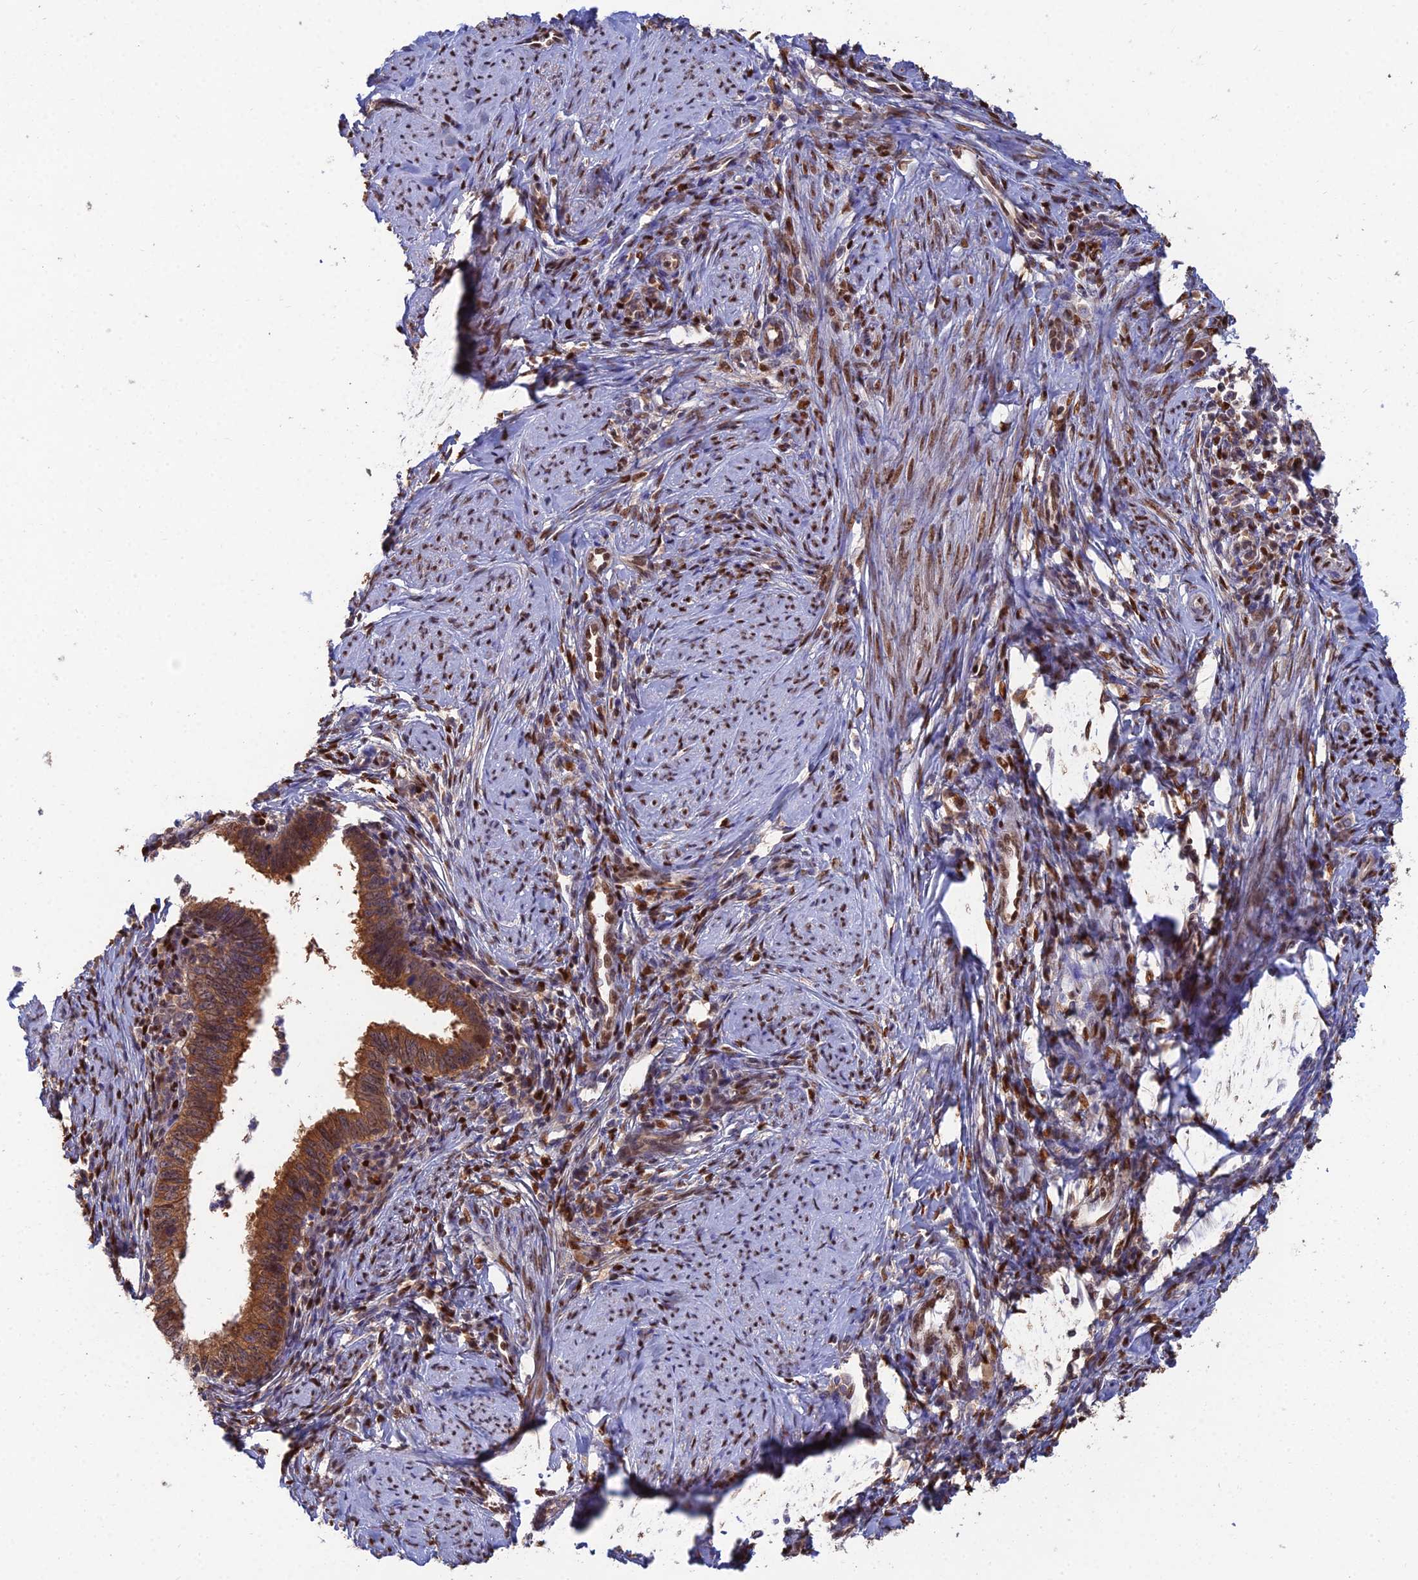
{"staining": {"intensity": "moderate", "quantity": ">75%", "location": "cytoplasmic/membranous"}, "tissue": "cervical cancer", "cell_type": "Tumor cells", "image_type": "cancer", "snomed": [{"axis": "morphology", "description": "Adenocarcinoma, NOS"}, {"axis": "topography", "description": "Cervix"}], "caption": "The immunohistochemical stain labels moderate cytoplasmic/membranous staining in tumor cells of cervical cancer tissue. The staining was performed using DAB, with brown indicating positive protein expression. Nuclei are stained blue with hematoxylin.", "gene": "DNPEP", "patient": {"sex": "female", "age": 36}}